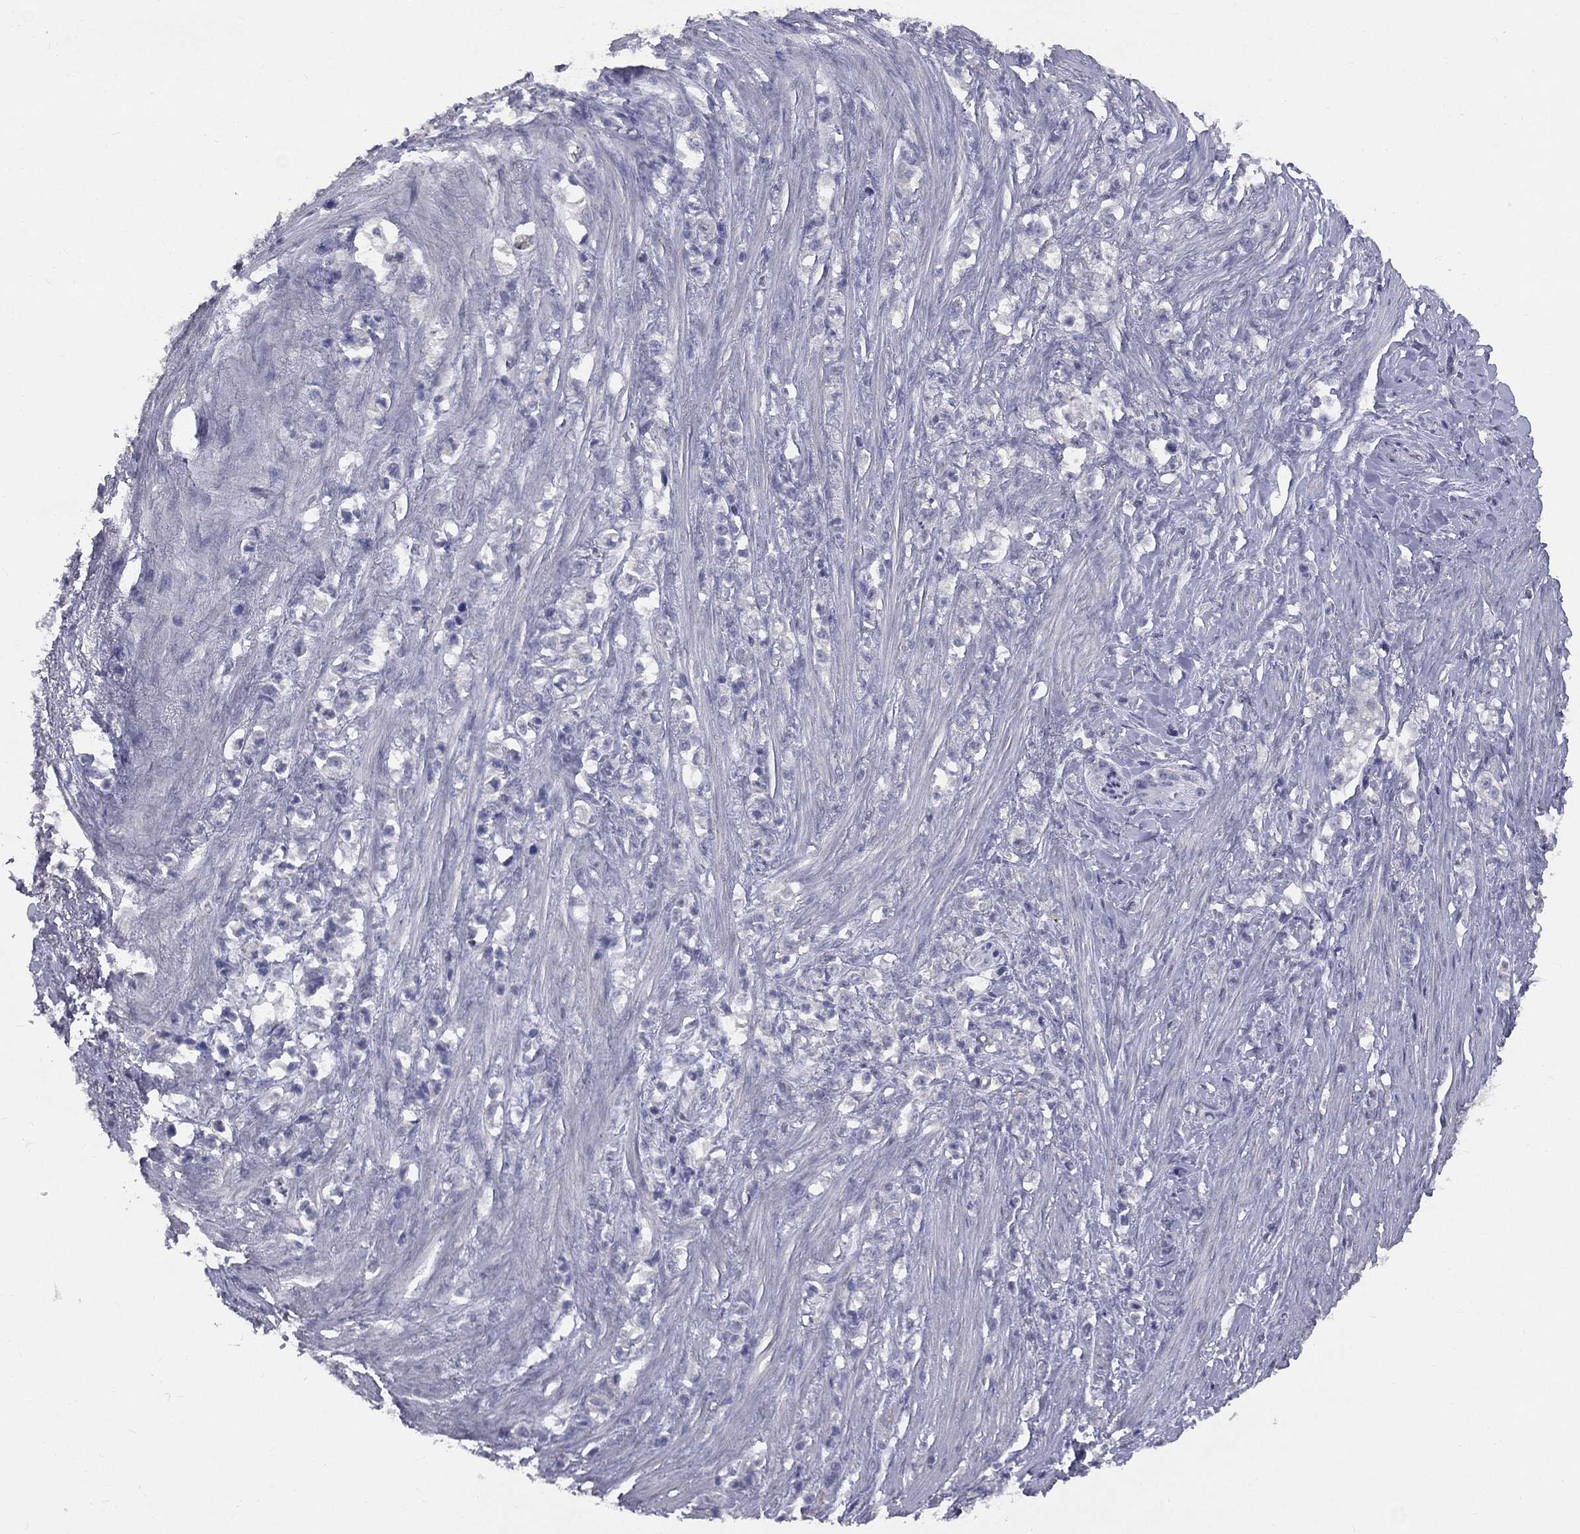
{"staining": {"intensity": "negative", "quantity": "none", "location": "none"}, "tissue": "stomach cancer", "cell_type": "Tumor cells", "image_type": "cancer", "snomed": [{"axis": "morphology", "description": "Adenocarcinoma, NOS"}, {"axis": "topography", "description": "Stomach, lower"}], "caption": "Immunohistochemical staining of stomach cancer shows no significant expression in tumor cells.", "gene": "DMKN", "patient": {"sex": "male", "age": 88}}